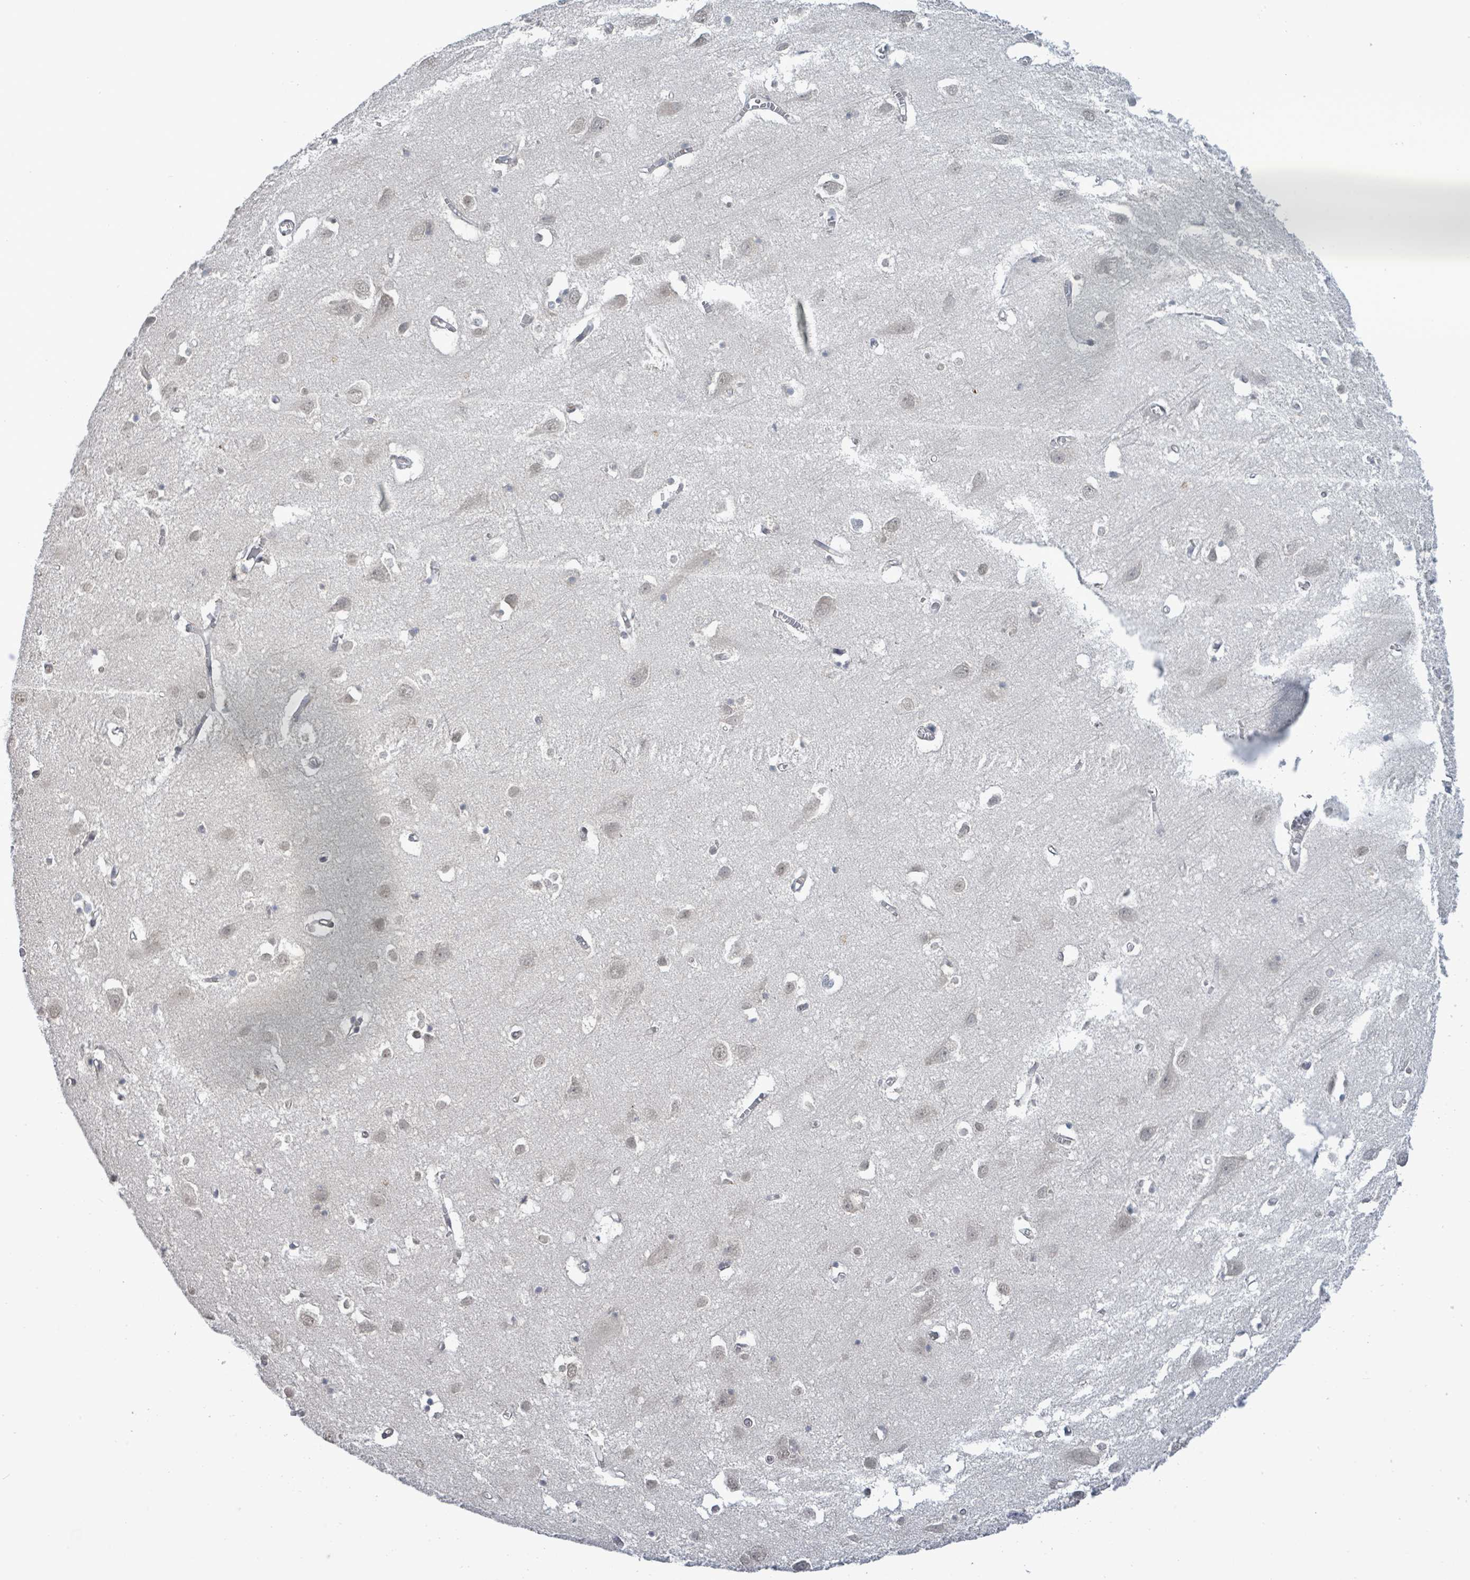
{"staining": {"intensity": "negative", "quantity": "none", "location": "none"}, "tissue": "cerebral cortex", "cell_type": "Endothelial cells", "image_type": "normal", "snomed": [{"axis": "morphology", "description": "Normal tissue, NOS"}, {"axis": "topography", "description": "Cerebral cortex"}], "caption": "Endothelial cells are negative for protein expression in normal human cerebral cortex. (Brightfield microscopy of DAB IHC at high magnification).", "gene": "COQ10B", "patient": {"sex": "male", "age": 70}}